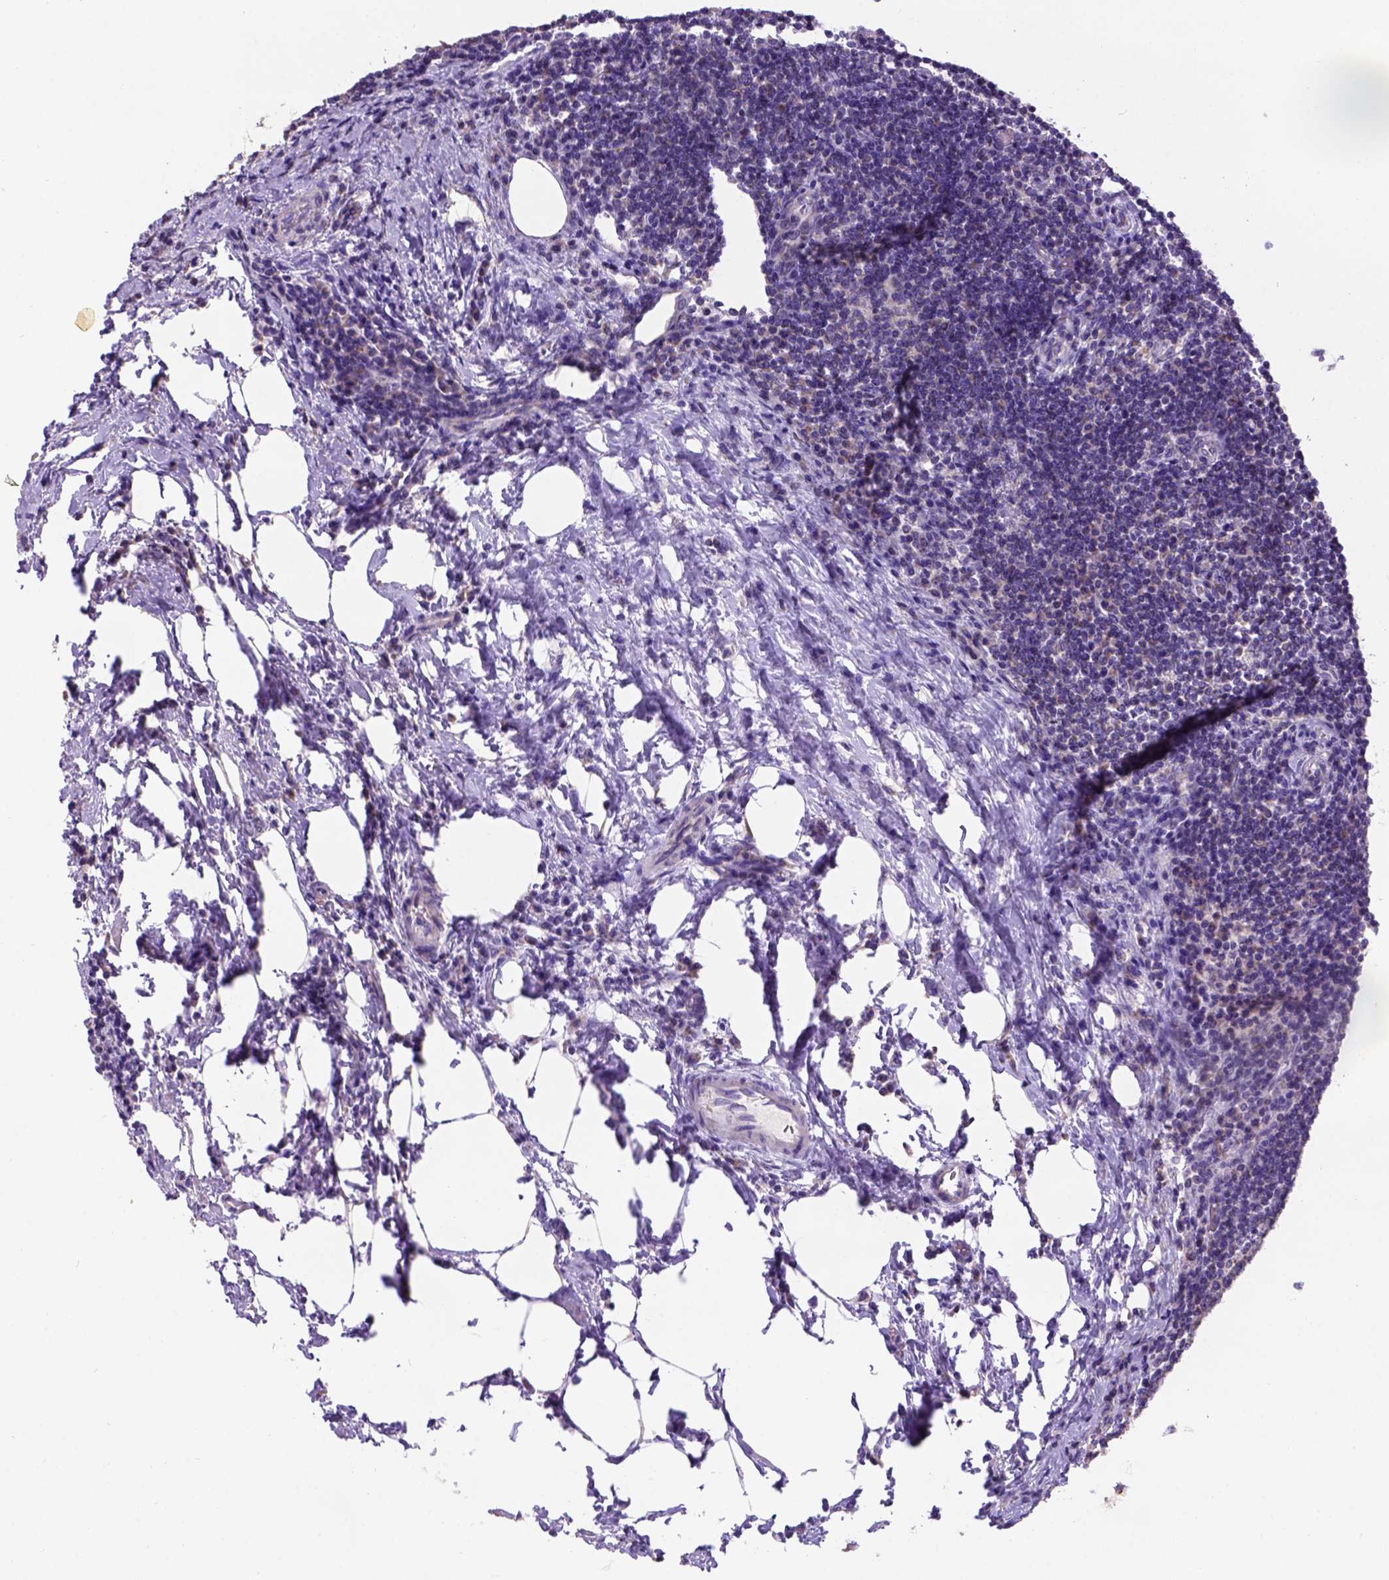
{"staining": {"intensity": "moderate", "quantity": "<25%", "location": "cytoplasmic/membranous"}, "tissue": "lymph node", "cell_type": "Non-germinal center cells", "image_type": "normal", "snomed": [{"axis": "morphology", "description": "Normal tissue, NOS"}, {"axis": "topography", "description": "Lymph node"}], "caption": "Immunohistochemical staining of normal human lymph node exhibits low levels of moderate cytoplasmic/membranous staining in about <25% of non-germinal center cells. The staining is performed using DAB brown chromogen to label protein expression. The nuclei are counter-stained blue using hematoxylin.", "gene": "L2HGDH", "patient": {"sex": "male", "age": 67}}